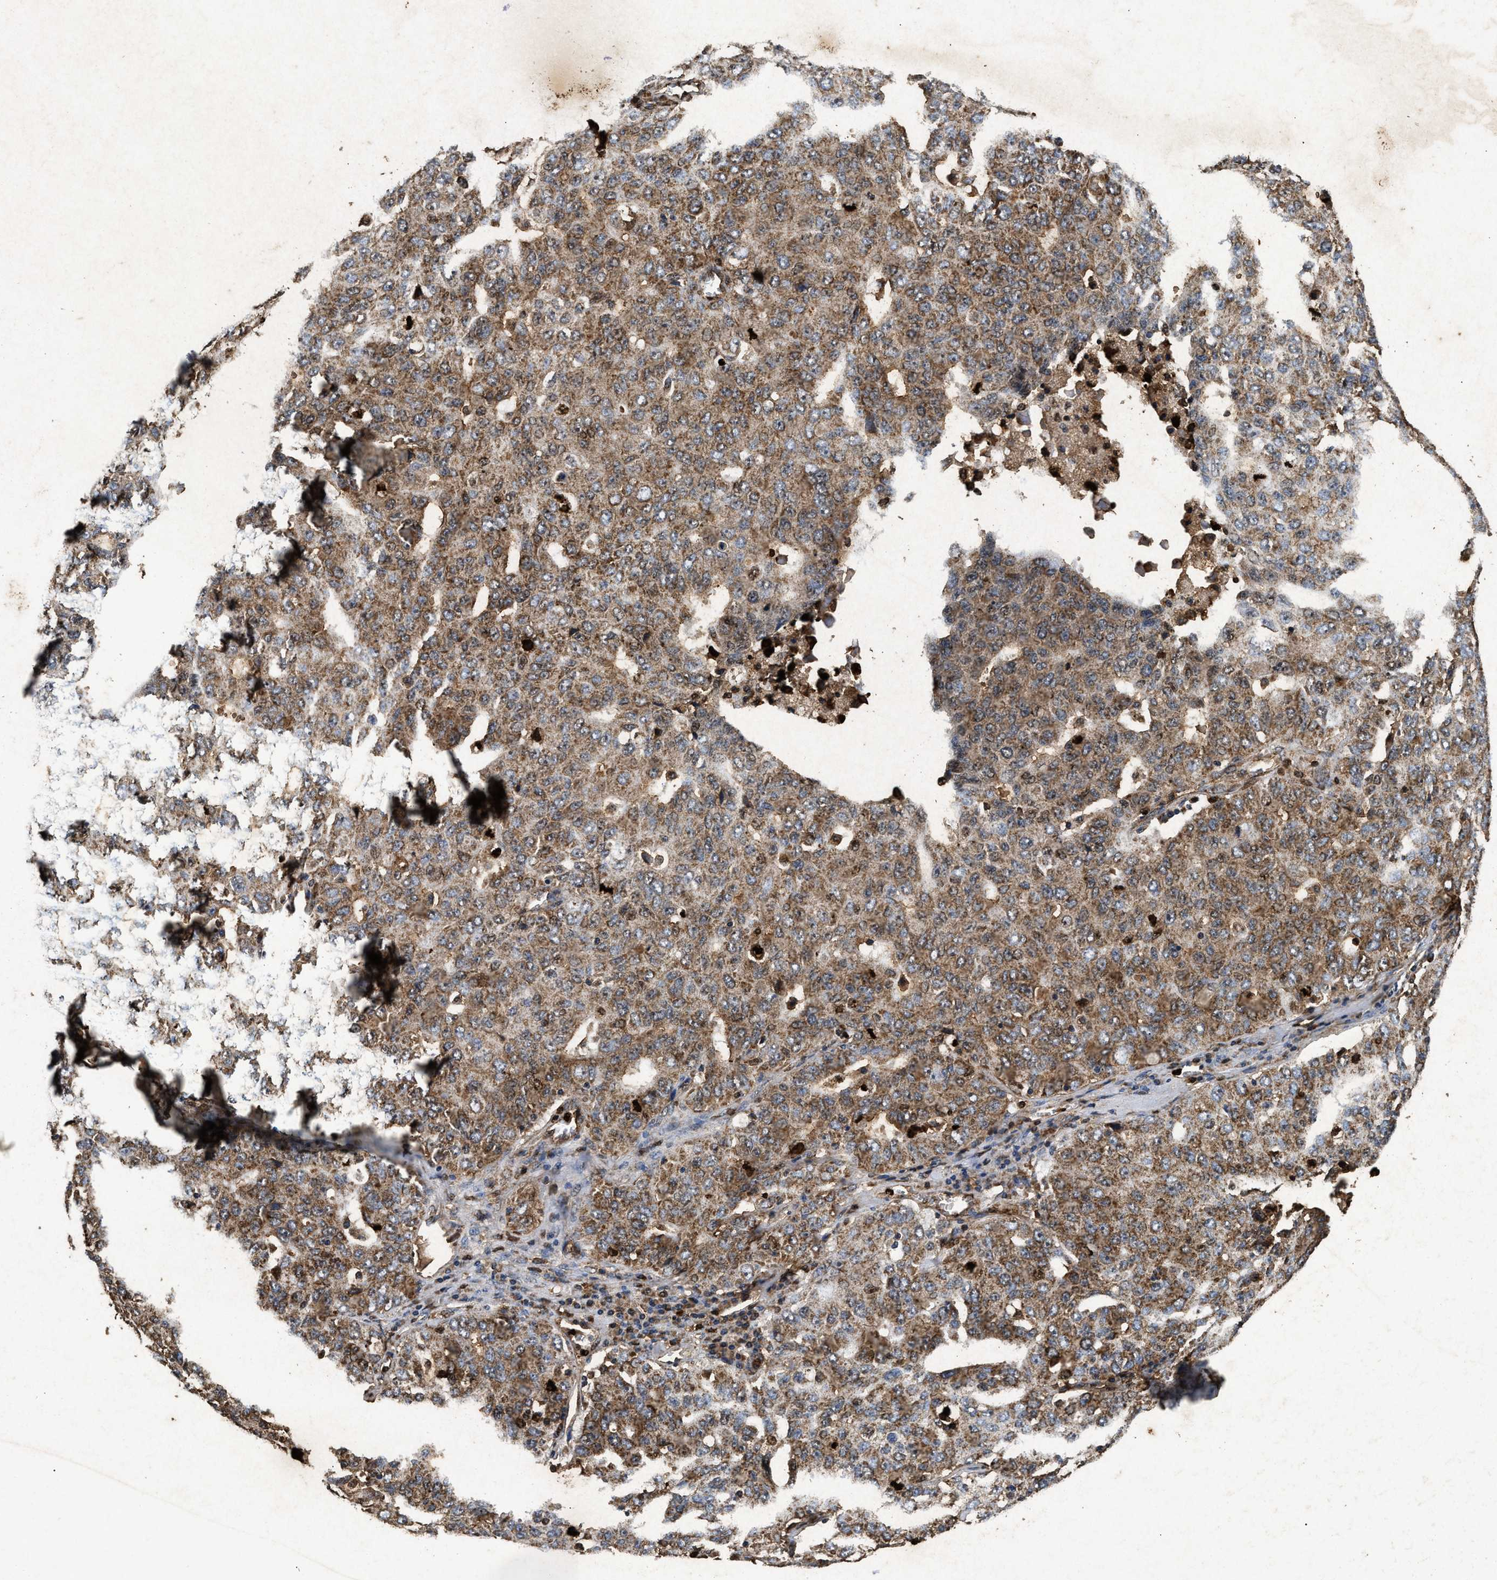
{"staining": {"intensity": "moderate", "quantity": ">75%", "location": "cytoplasmic/membranous"}, "tissue": "ovarian cancer", "cell_type": "Tumor cells", "image_type": "cancer", "snomed": [{"axis": "morphology", "description": "Carcinoma, endometroid"}, {"axis": "topography", "description": "Ovary"}], "caption": "Immunohistochemical staining of human ovarian cancer (endometroid carcinoma) demonstrates medium levels of moderate cytoplasmic/membranous protein positivity in about >75% of tumor cells.", "gene": "ACOX1", "patient": {"sex": "female", "age": 62}}